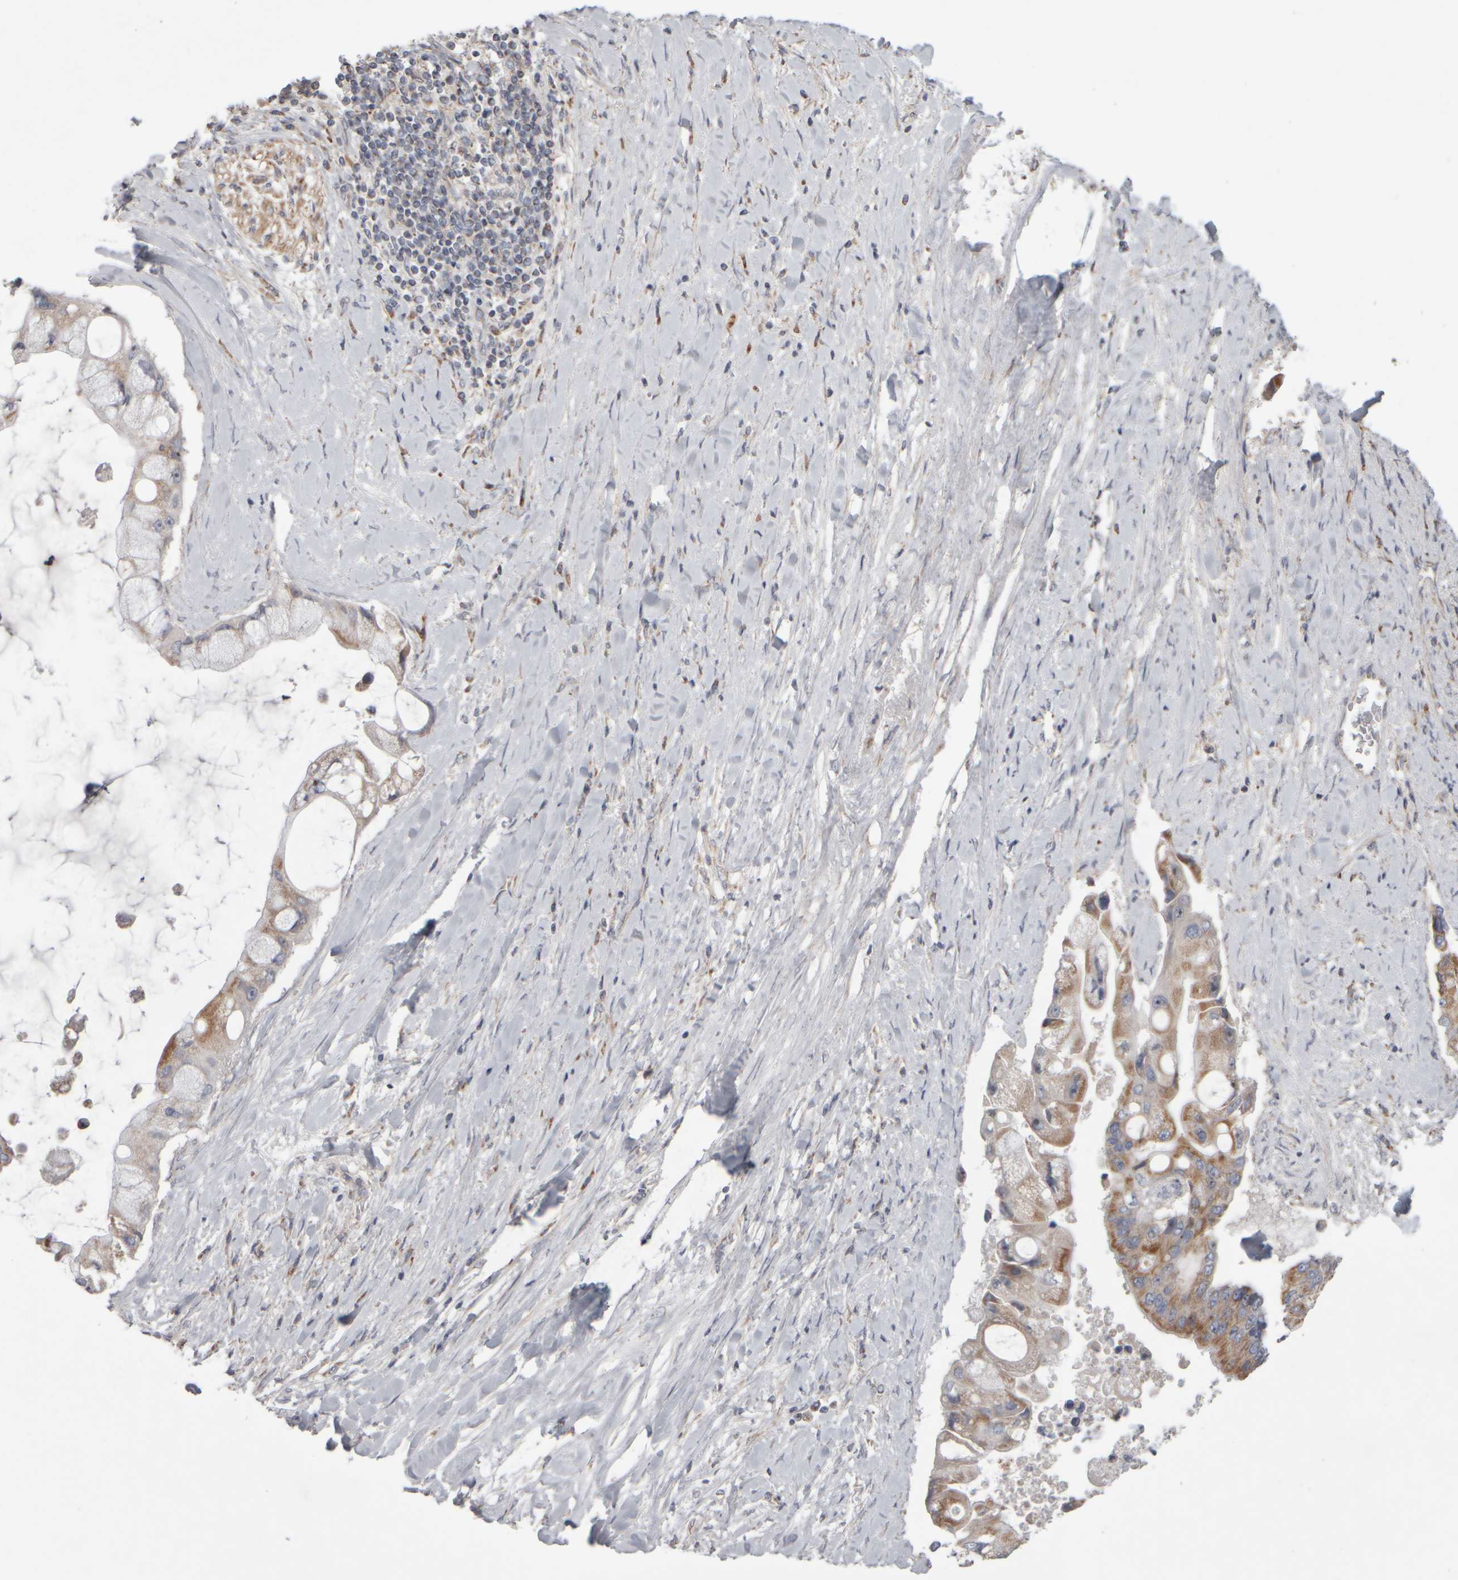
{"staining": {"intensity": "moderate", "quantity": ">75%", "location": "cytoplasmic/membranous"}, "tissue": "liver cancer", "cell_type": "Tumor cells", "image_type": "cancer", "snomed": [{"axis": "morphology", "description": "Cholangiocarcinoma"}, {"axis": "topography", "description": "Liver"}], "caption": "Moderate cytoplasmic/membranous positivity is appreciated in approximately >75% of tumor cells in liver cancer (cholangiocarcinoma).", "gene": "SCO1", "patient": {"sex": "male", "age": 50}}